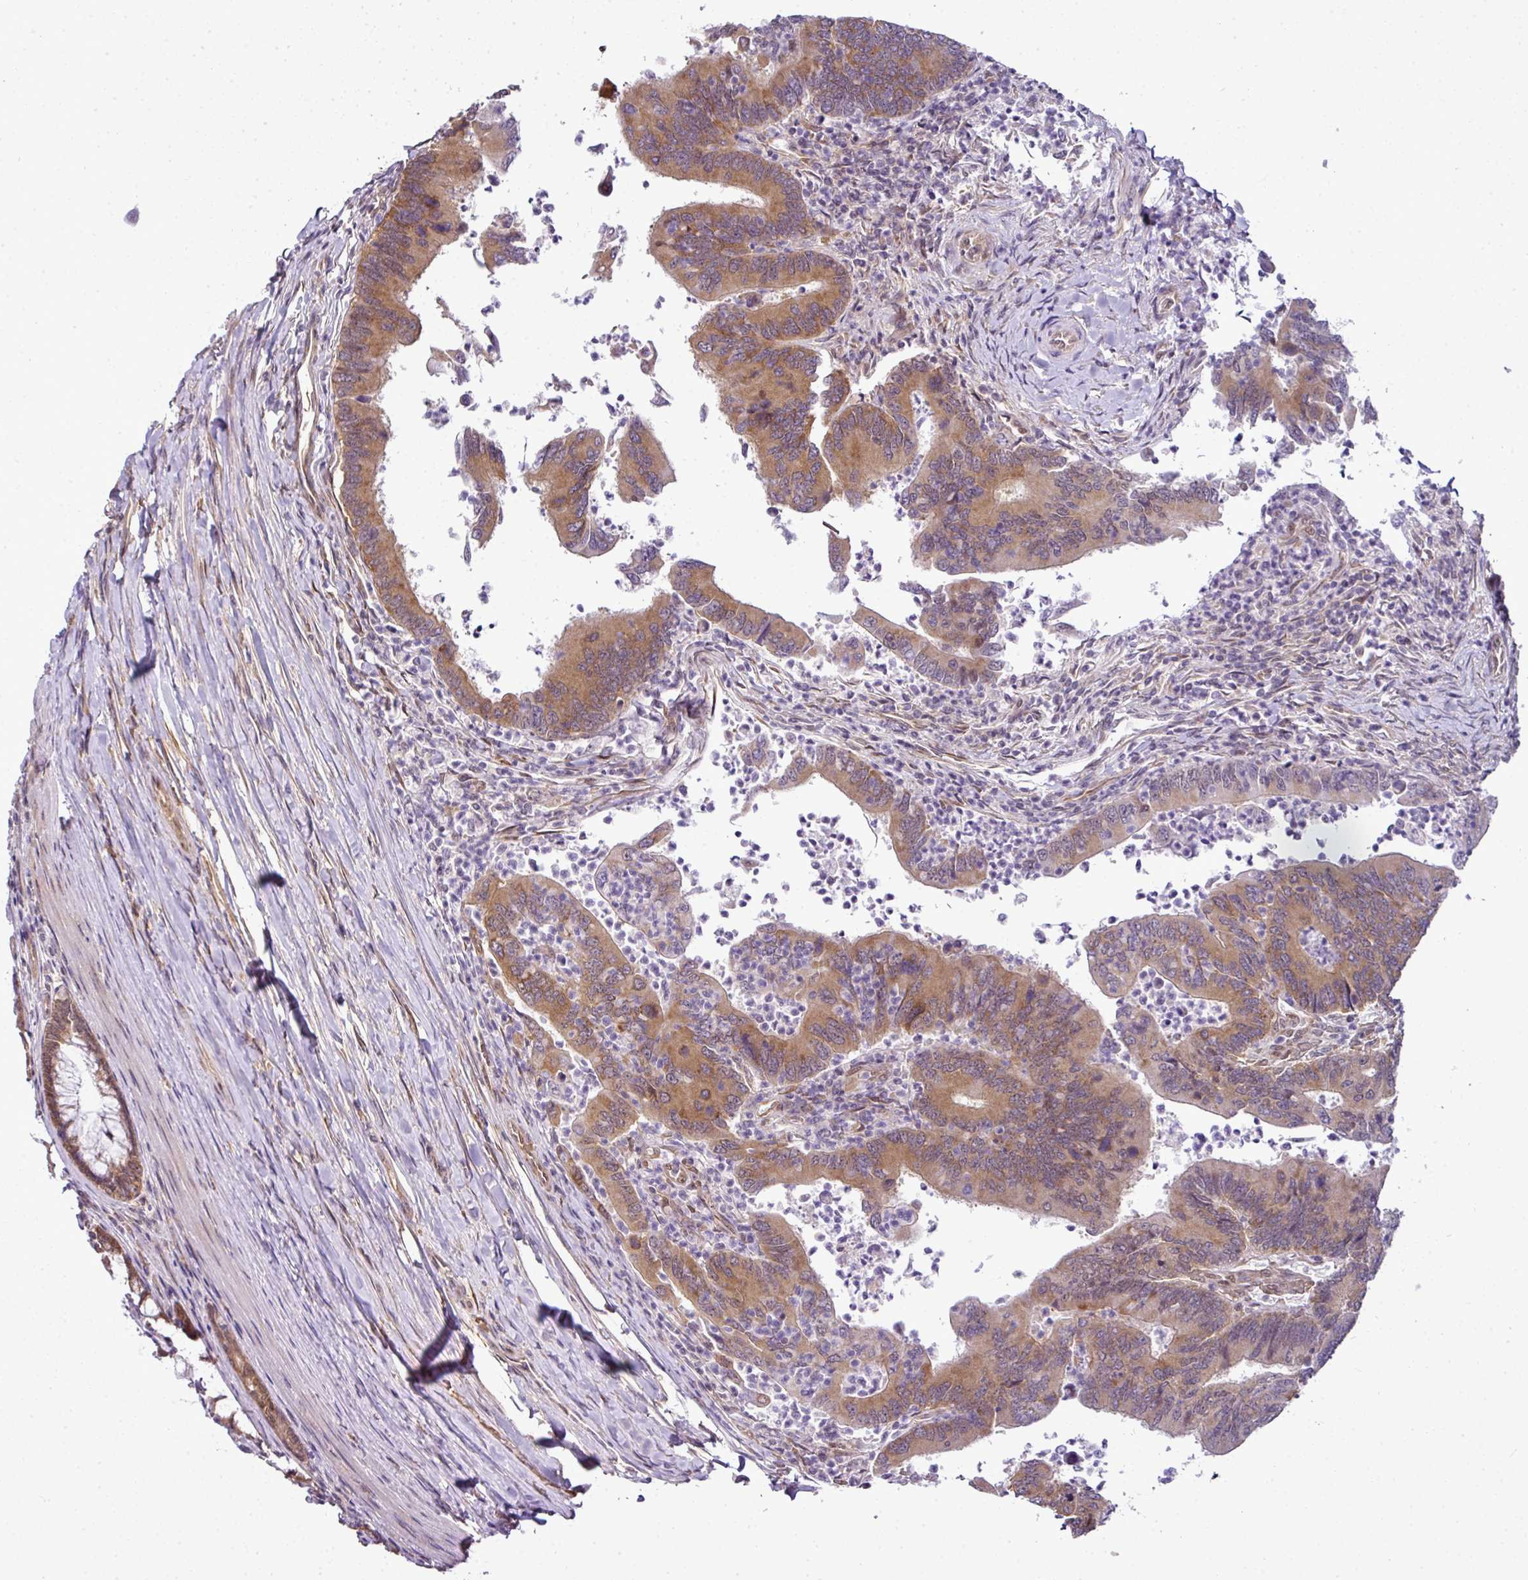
{"staining": {"intensity": "moderate", "quantity": ">75%", "location": "cytoplasmic/membranous"}, "tissue": "colorectal cancer", "cell_type": "Tumor cells", "image_type": "cancer", "snomed": [{"axis": "morphology", "description": "Adenocarcinoma, NOS"}, {"axis": "topography", "description": "Colon"}], "caption": "This is an image of immunohistochemistry (IHC) staining of colorectal cancer (adenocarcinoma), which shows moderate positivity in the cytoplasmic/membranous of tumor cells.", "gene": "RBM4B", "patient": {"sex": "female", "age": 67}}